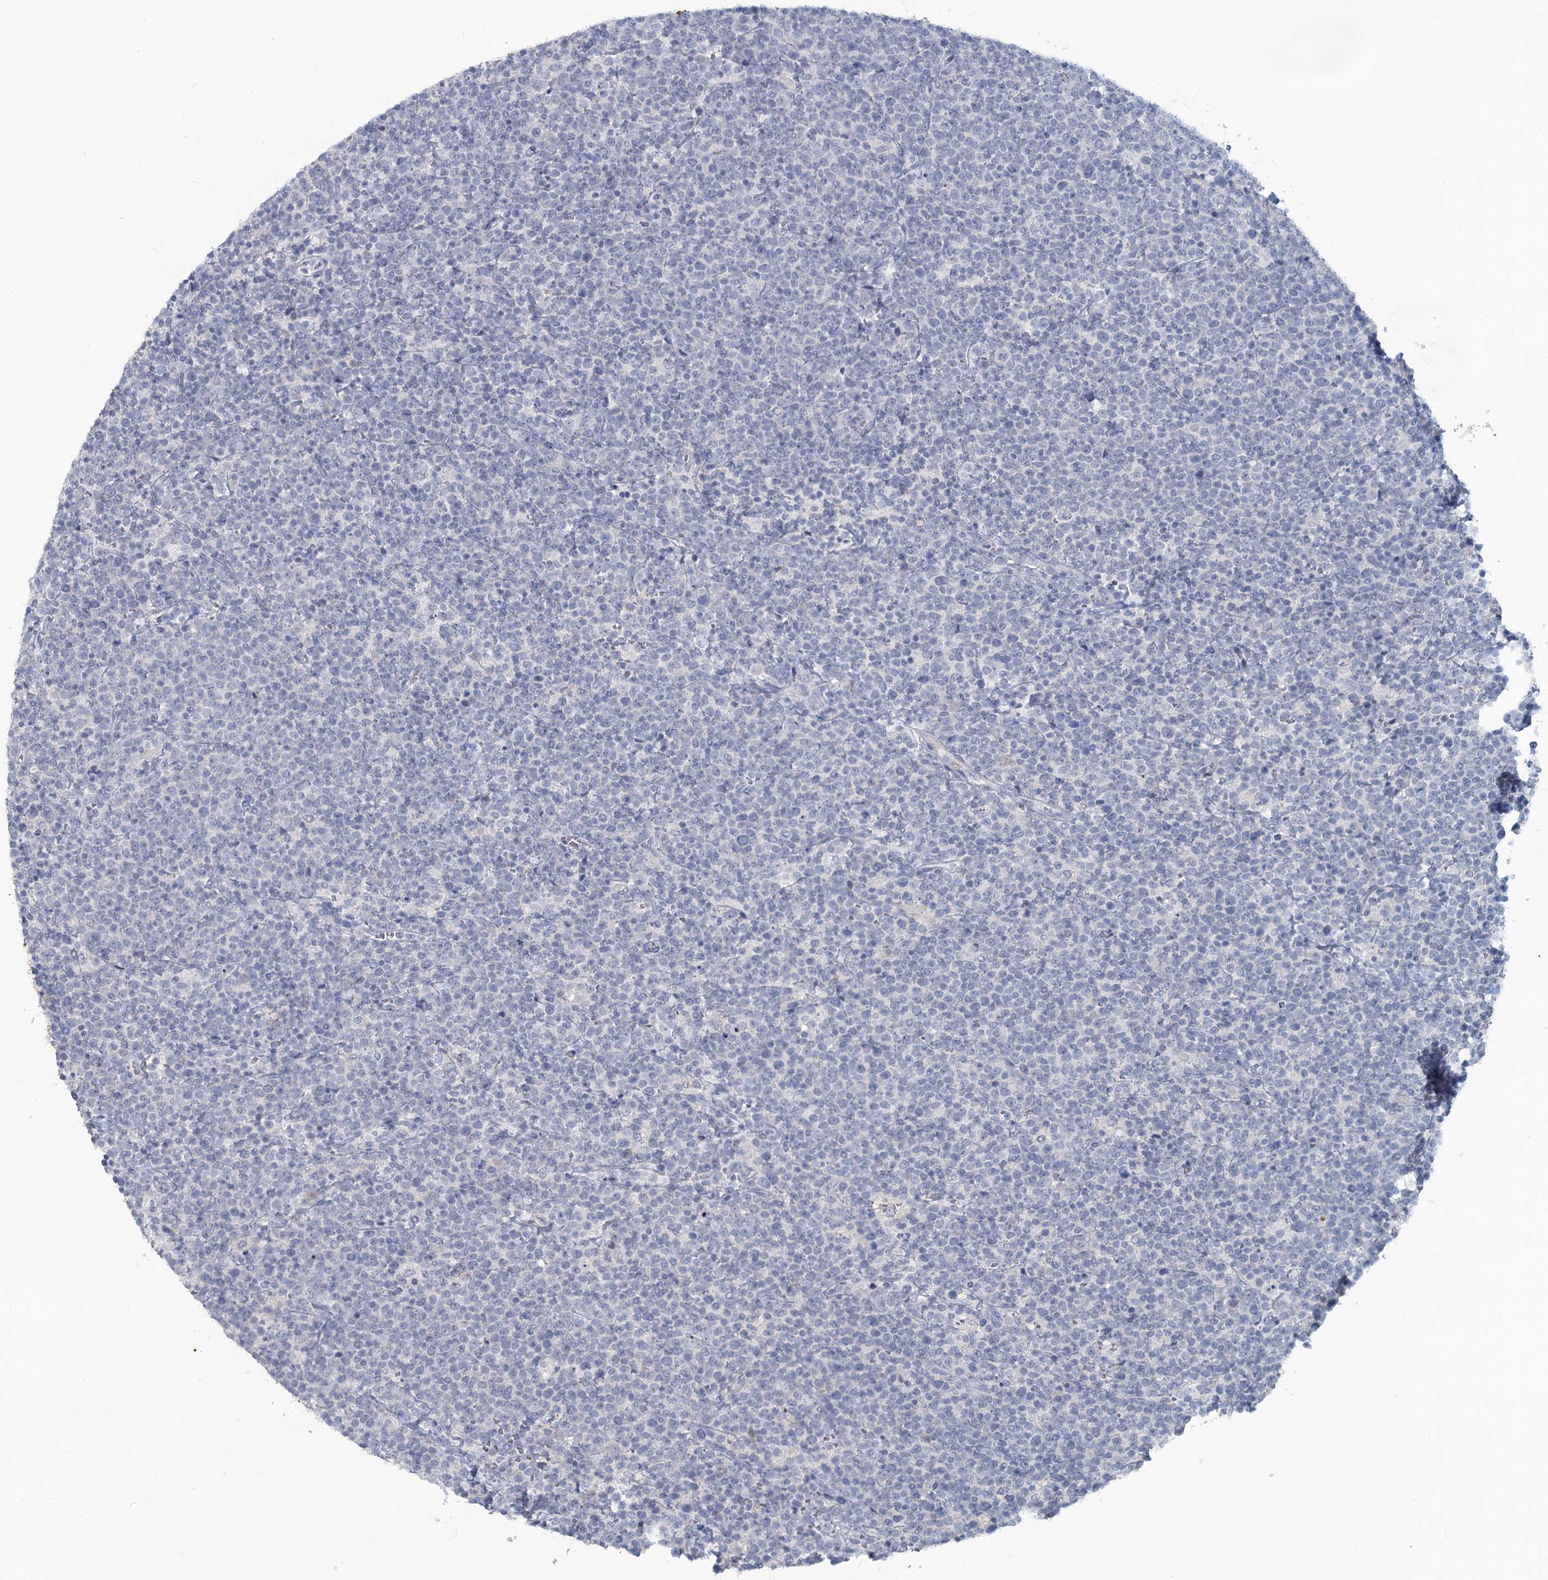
{"staining": {"intensity": "negative", "quantity": "none", "location": "none"}, "tissue": "lymphoma", "cell_type": "Tumor cells", "image_type": "cancer", "snomed": [{"axis": "morphology", "description": "Malignant lymphoma, non-Hodgkin's type, High grade"}, {"axis": "topography", "description": "Lymph node"}], "caption": "The immunohistochemistry image has no significant expression in tumor cells of high-grade malignant lymphoma, non-Hodgkin's type tissue. (IHC, brightfield microscopy, high magnification).", "gene": "CHGA", "patient": {"sex": "male", "age": 61}}